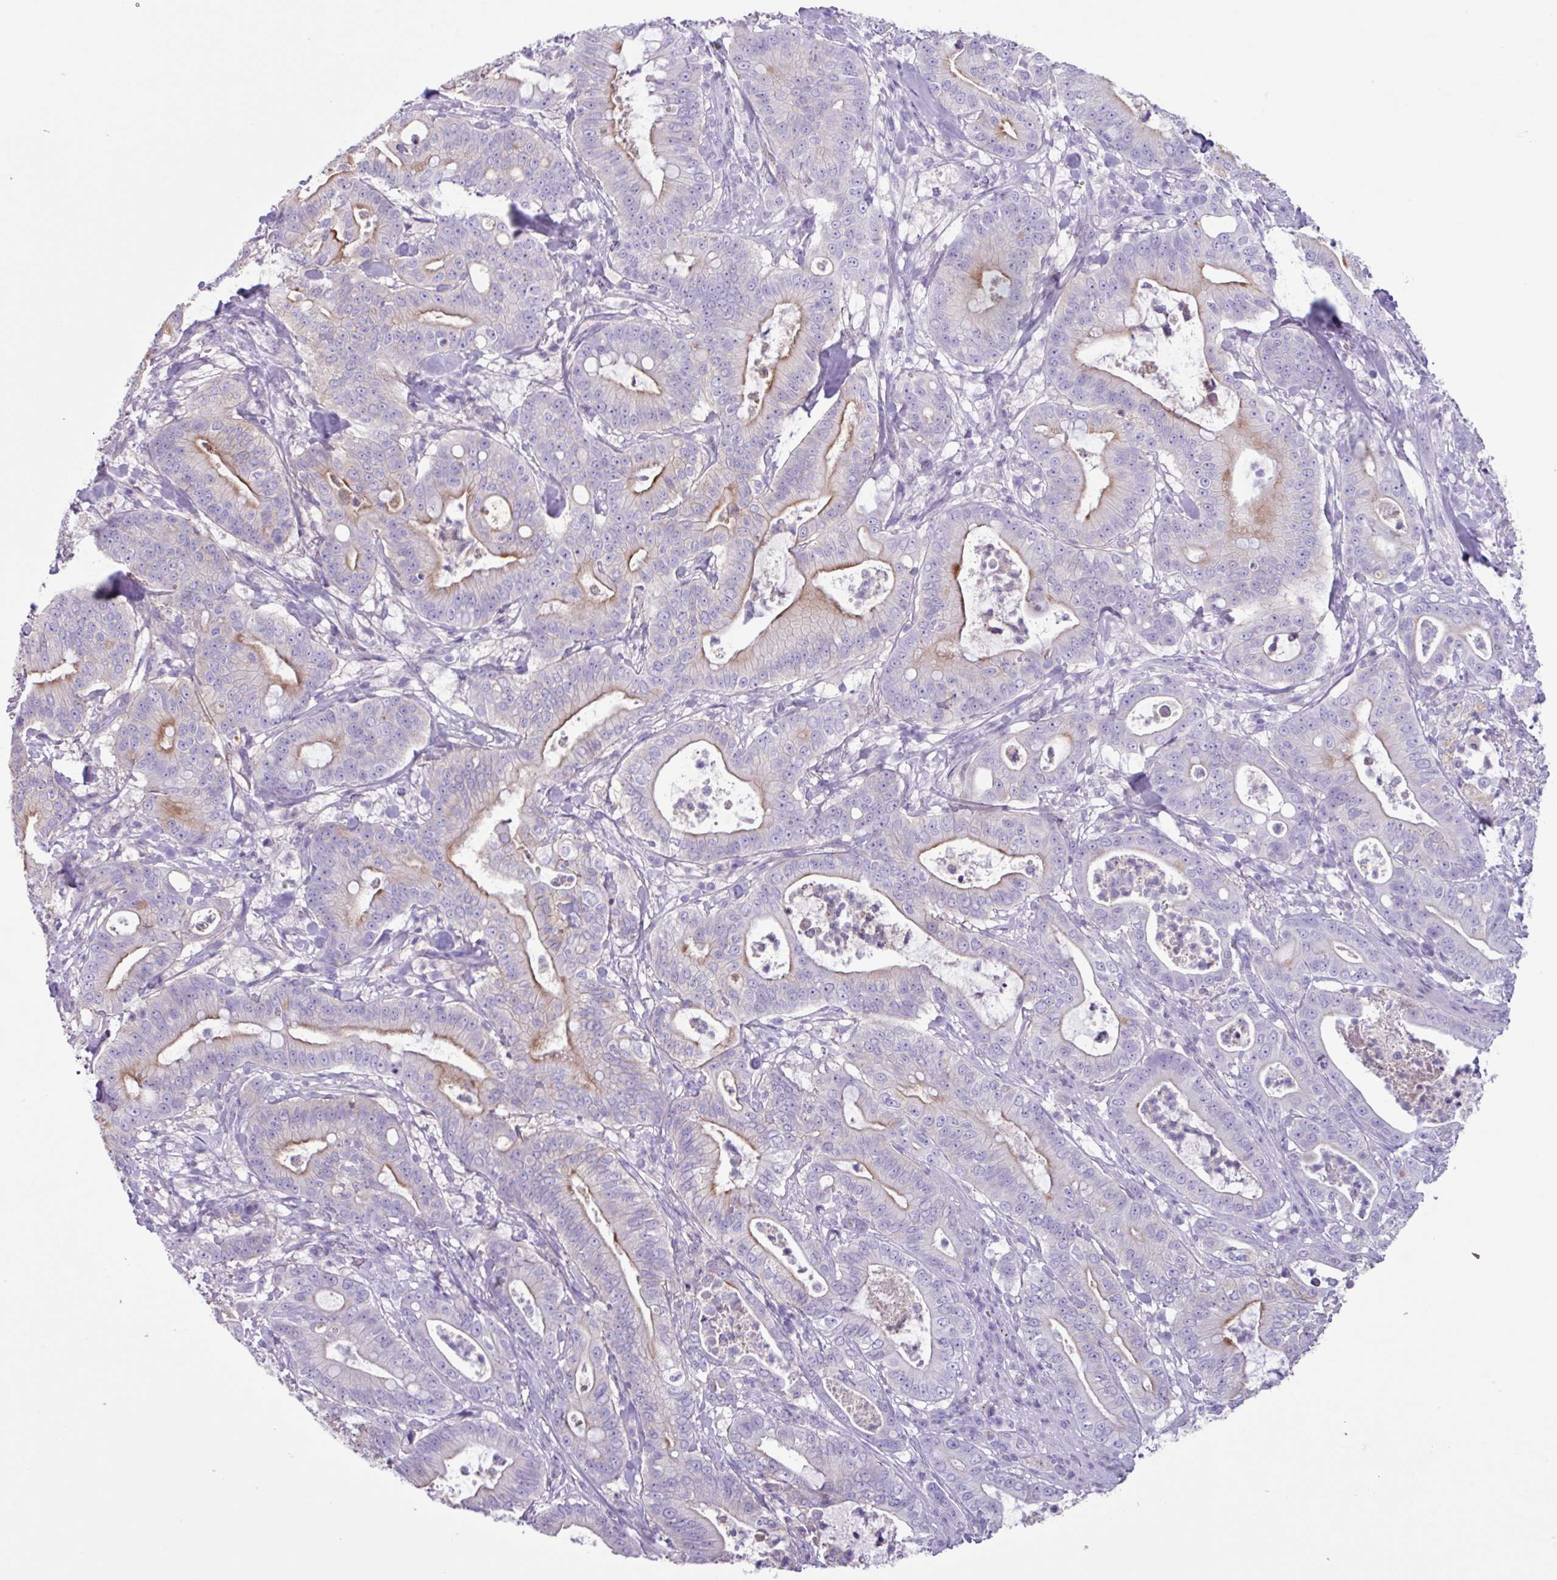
{"staining": {"intensity": "moderate", "quantity": "<25%", "location": "cytoplasmic/membranous"}, "tissue": "pancreatic cancer", "cell_type": "Tumor cells", "image_type": "cancer", "snomed": [{"axis": "morphology", "description": "Adenocarcinoma, NOS"}, {"axis": "topography", "description": "Pancreas"}], "caption": "Immunohistochemical staining of pancreatic cancer reveals low levels of moderate cytoplasmic/membranous expression in approximately <25% of tumor cells.", "gene": "CYSTM1", "patient": {"sex": "male", "age": 71}}